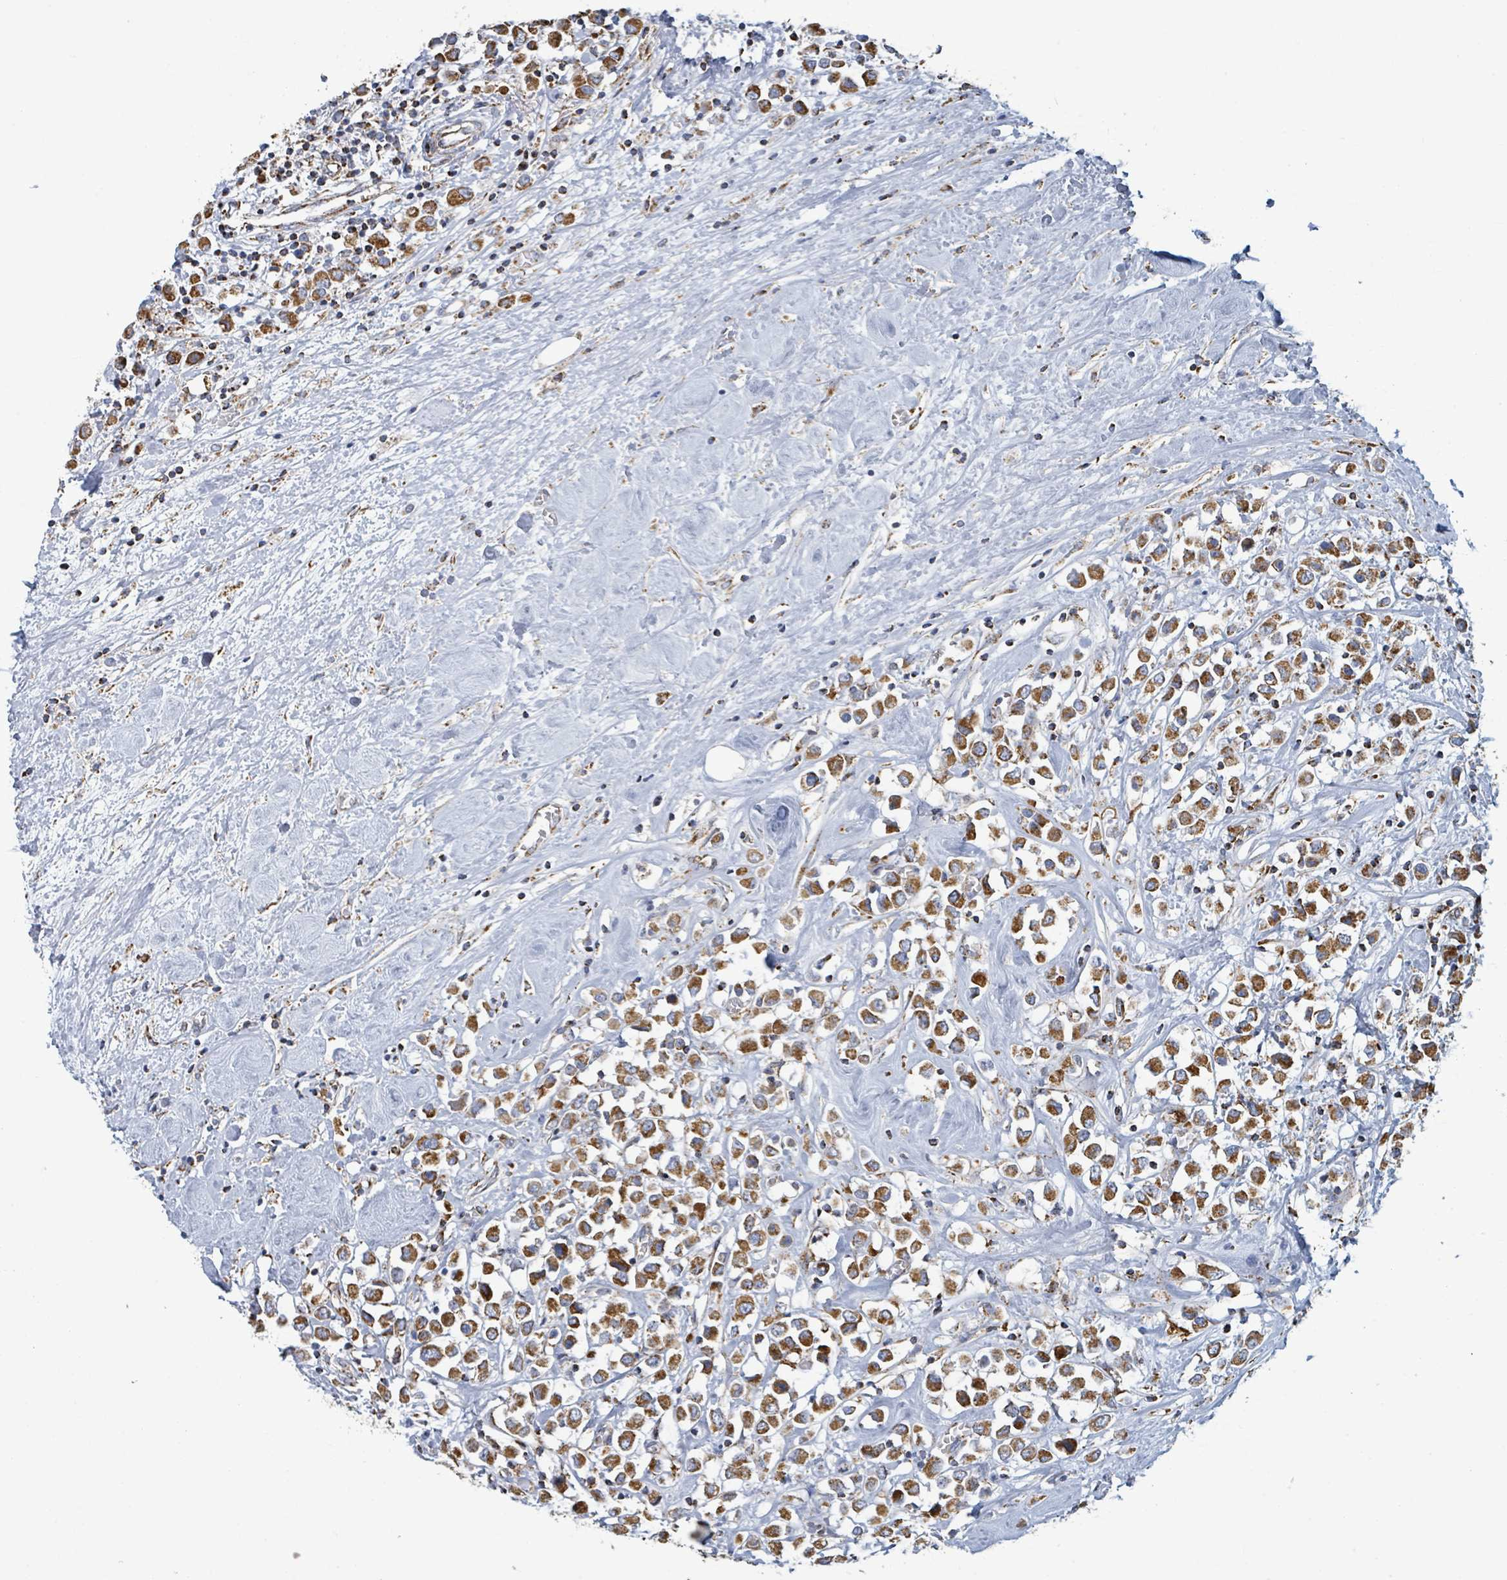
{"staining": {"intensity": "strong", "quantity": ">75%", "location": "cytoplasmic/membranous"}, "tissue": "breast cancer", "cell_type": "Tumor cells", "image_type": "cancer", "snomed": [{"axis": "morphology", "description": "Duct carcinoma"}, {"axis": "topography", "description": "Breast"}], "caption": "Protein staining shows strong cytoplasmic/membranous positivity in about >75% of tumor cells in breast infiltrating ductal carcinoma. (DAB (3,3'-diaminobenzidine) IHC with brightfield microscopy, high magnification).", "gene": "SUCLG2", "patient": {"sex": "female", "age": 61}}